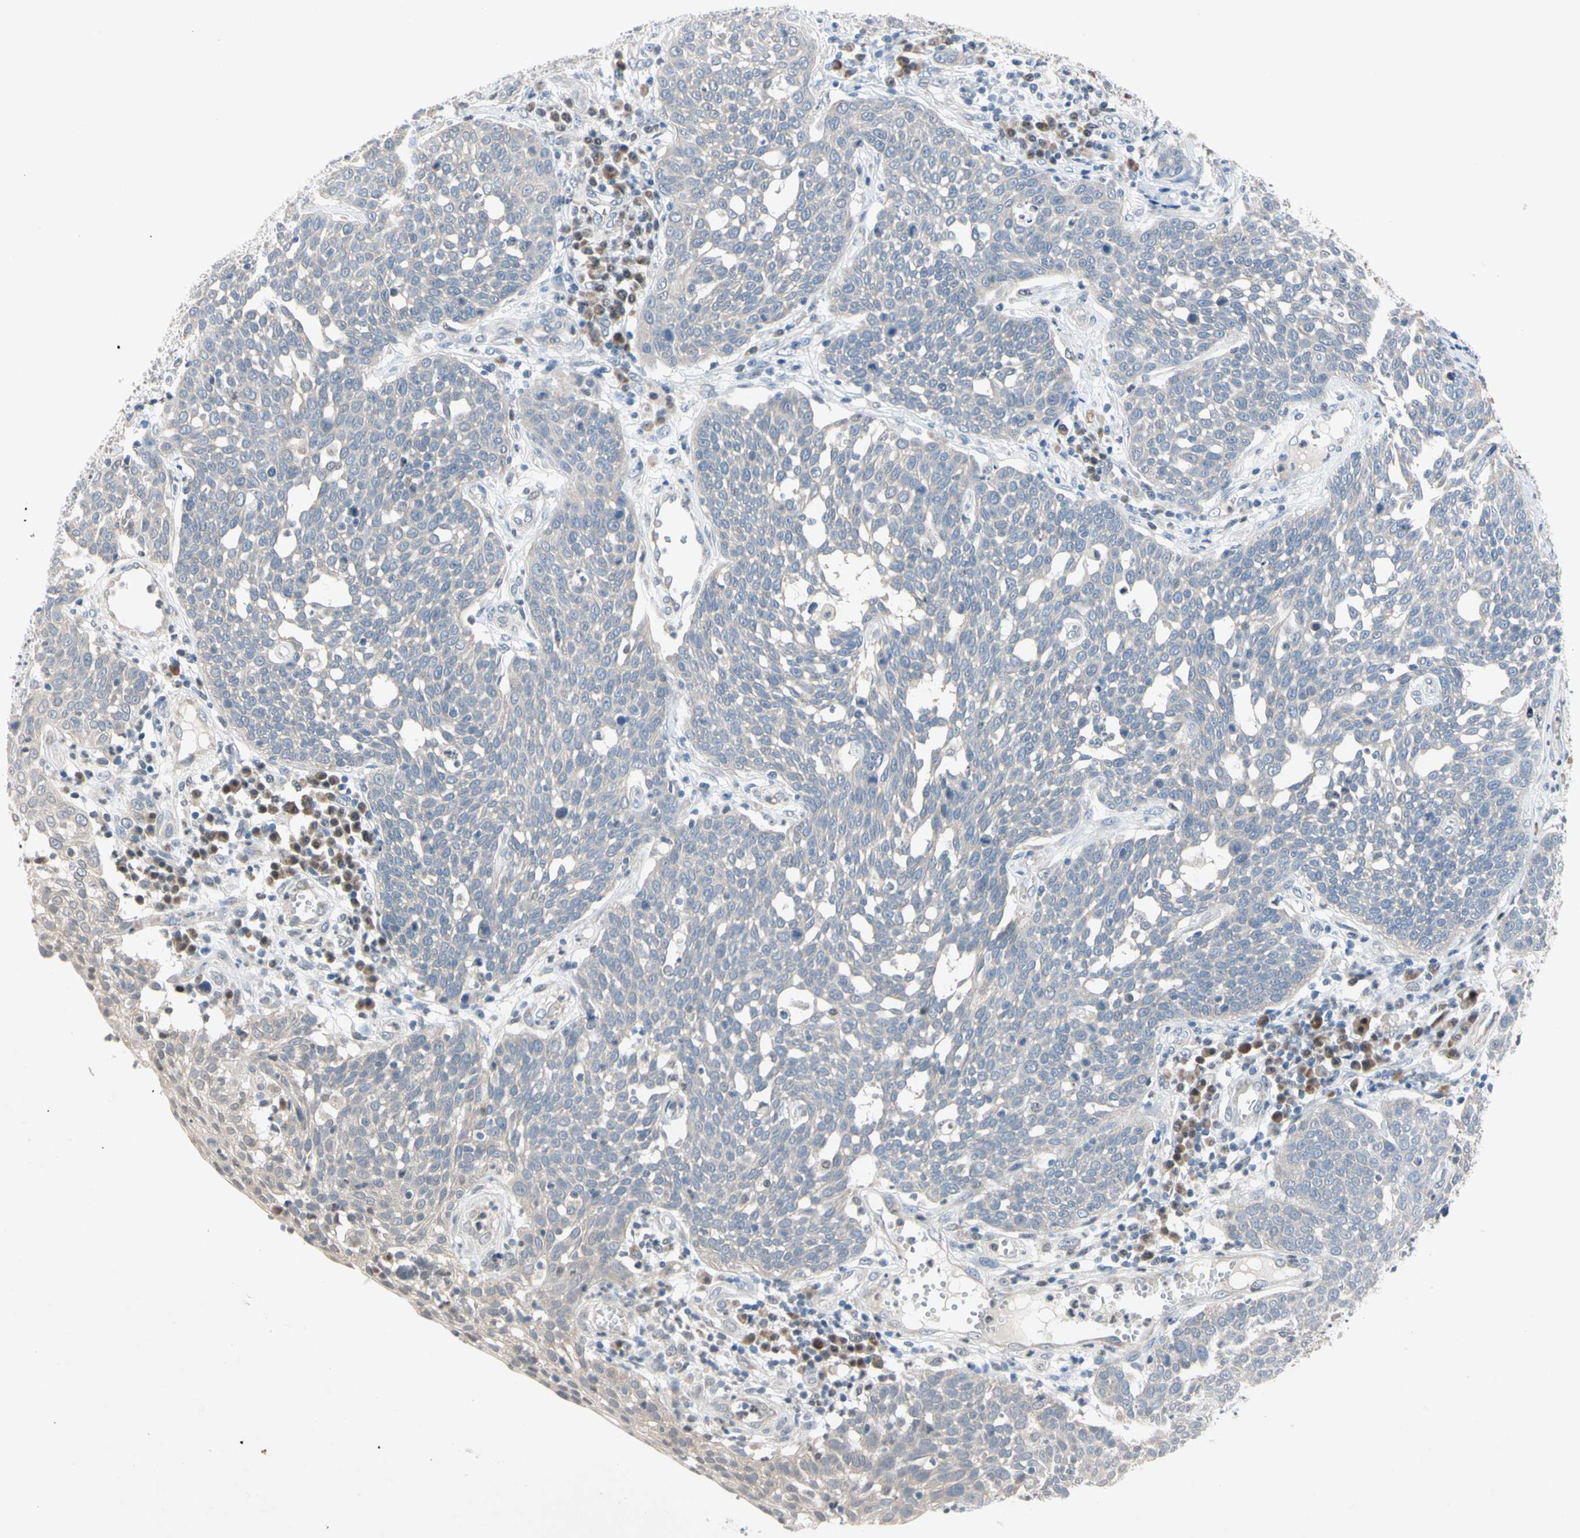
{"staining": {"intensity": "weak", "quantity": ">75%", "location": "cytoplasmic/membranous"}, "tissue": "cervical cancer", "cell_type": "Tumor cells", "image_type": "cancer", "snomed": [{"axis": "morphology", "description": "Squamous cell carcinoma, NOS"}, {"axis": "topography", "description": "Cervix"}], "caption": "The histopathology image shows immunohistochemical staining of squamous cell carcinoma (cervical). There is weak cytoplasmic/membranous staining is present in approximately >75% of tumor cells.", "gene": "MARK1", "patient": {"sex": "female", "age": 34}}